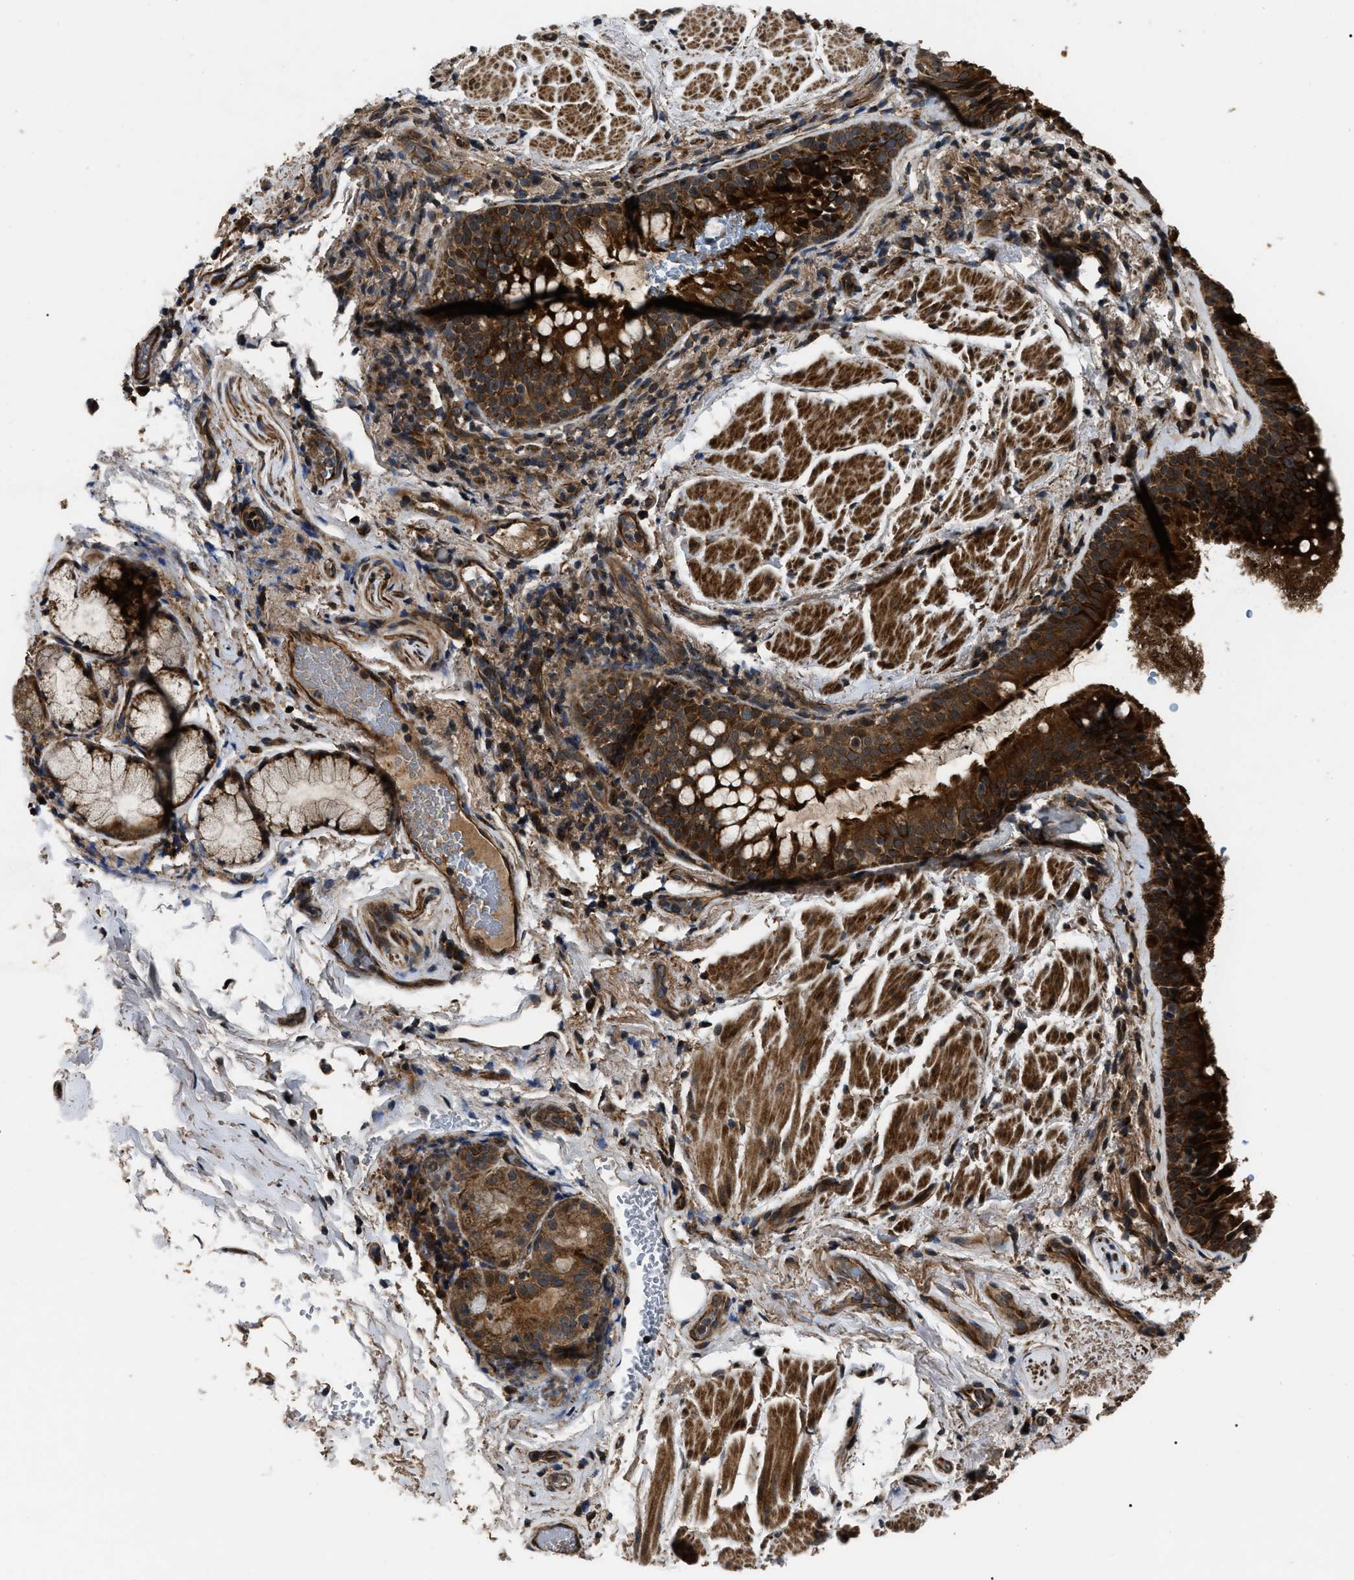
{"staining": {"intensity": "strong", "quantity": ">75%", "location": "cytoplasmic/membranous"}, "tissue": "bronchus", "cell_type": "Respiratory epithelial cells", "image_type": "normal", "snomed": [{"axis": "morphology", "description": "Normal tissue, NOS"}, {"axis": "morphology", "description": "Inflammation, NOS"}, {"axis": "topography", "description": "Cartilage tissue"}, {"axis": "topography", "description": "Bronchus"}], "caption": "There is high levels of strong cytoplasmic/membranous expression in respiratory epithelial cells of unremarkable bronchus, as demonstrated by immunohistochemical staining (brown color).", "gene": "PPWD1", "patient": {"sex": "male", "age": 77}}